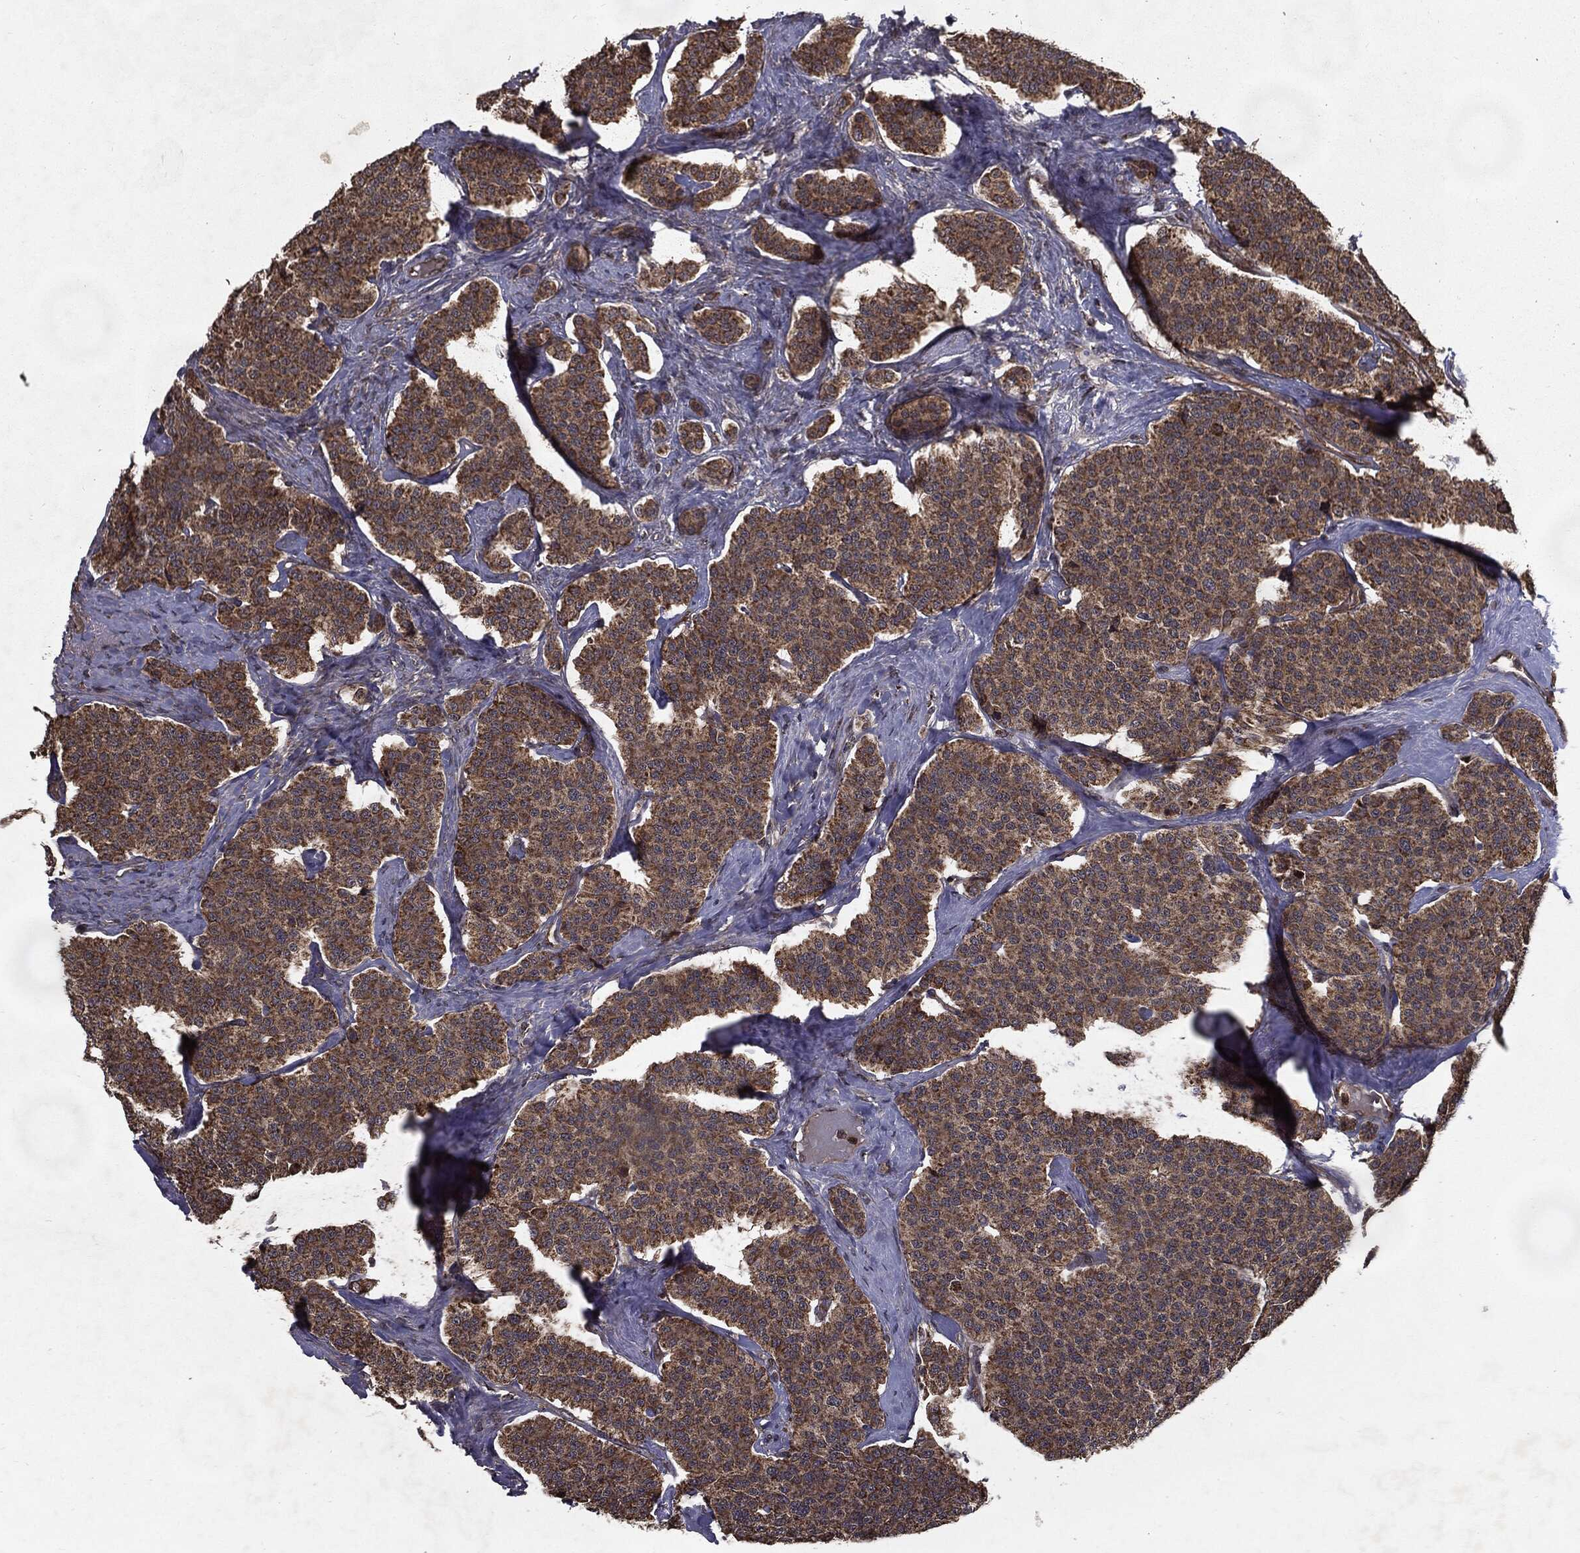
{"staining": {"intensity": "strong", "quantity": ">75%", "location": "cytoplasmic/membranous"}, "tissue": "carcinoid", "cell_type": "Tumor cells", "image_type": "cancer", "snomed": [{"axis": "morphology", "description": "Carcinoid, malignant, NOS"}, {"axis": "topography", "description": "Small intestine"}], "caption": "Carcinoid (malignant) stained with DAB (3,3'-diaminobenzidine) immunohistochemistry (IHC) exhibits high levels of strong cytoplasmic/membranous staining in about >75% of tumor cells.", "gene": "HDAC5", "patient": {"sex": "female", "age": 58}}